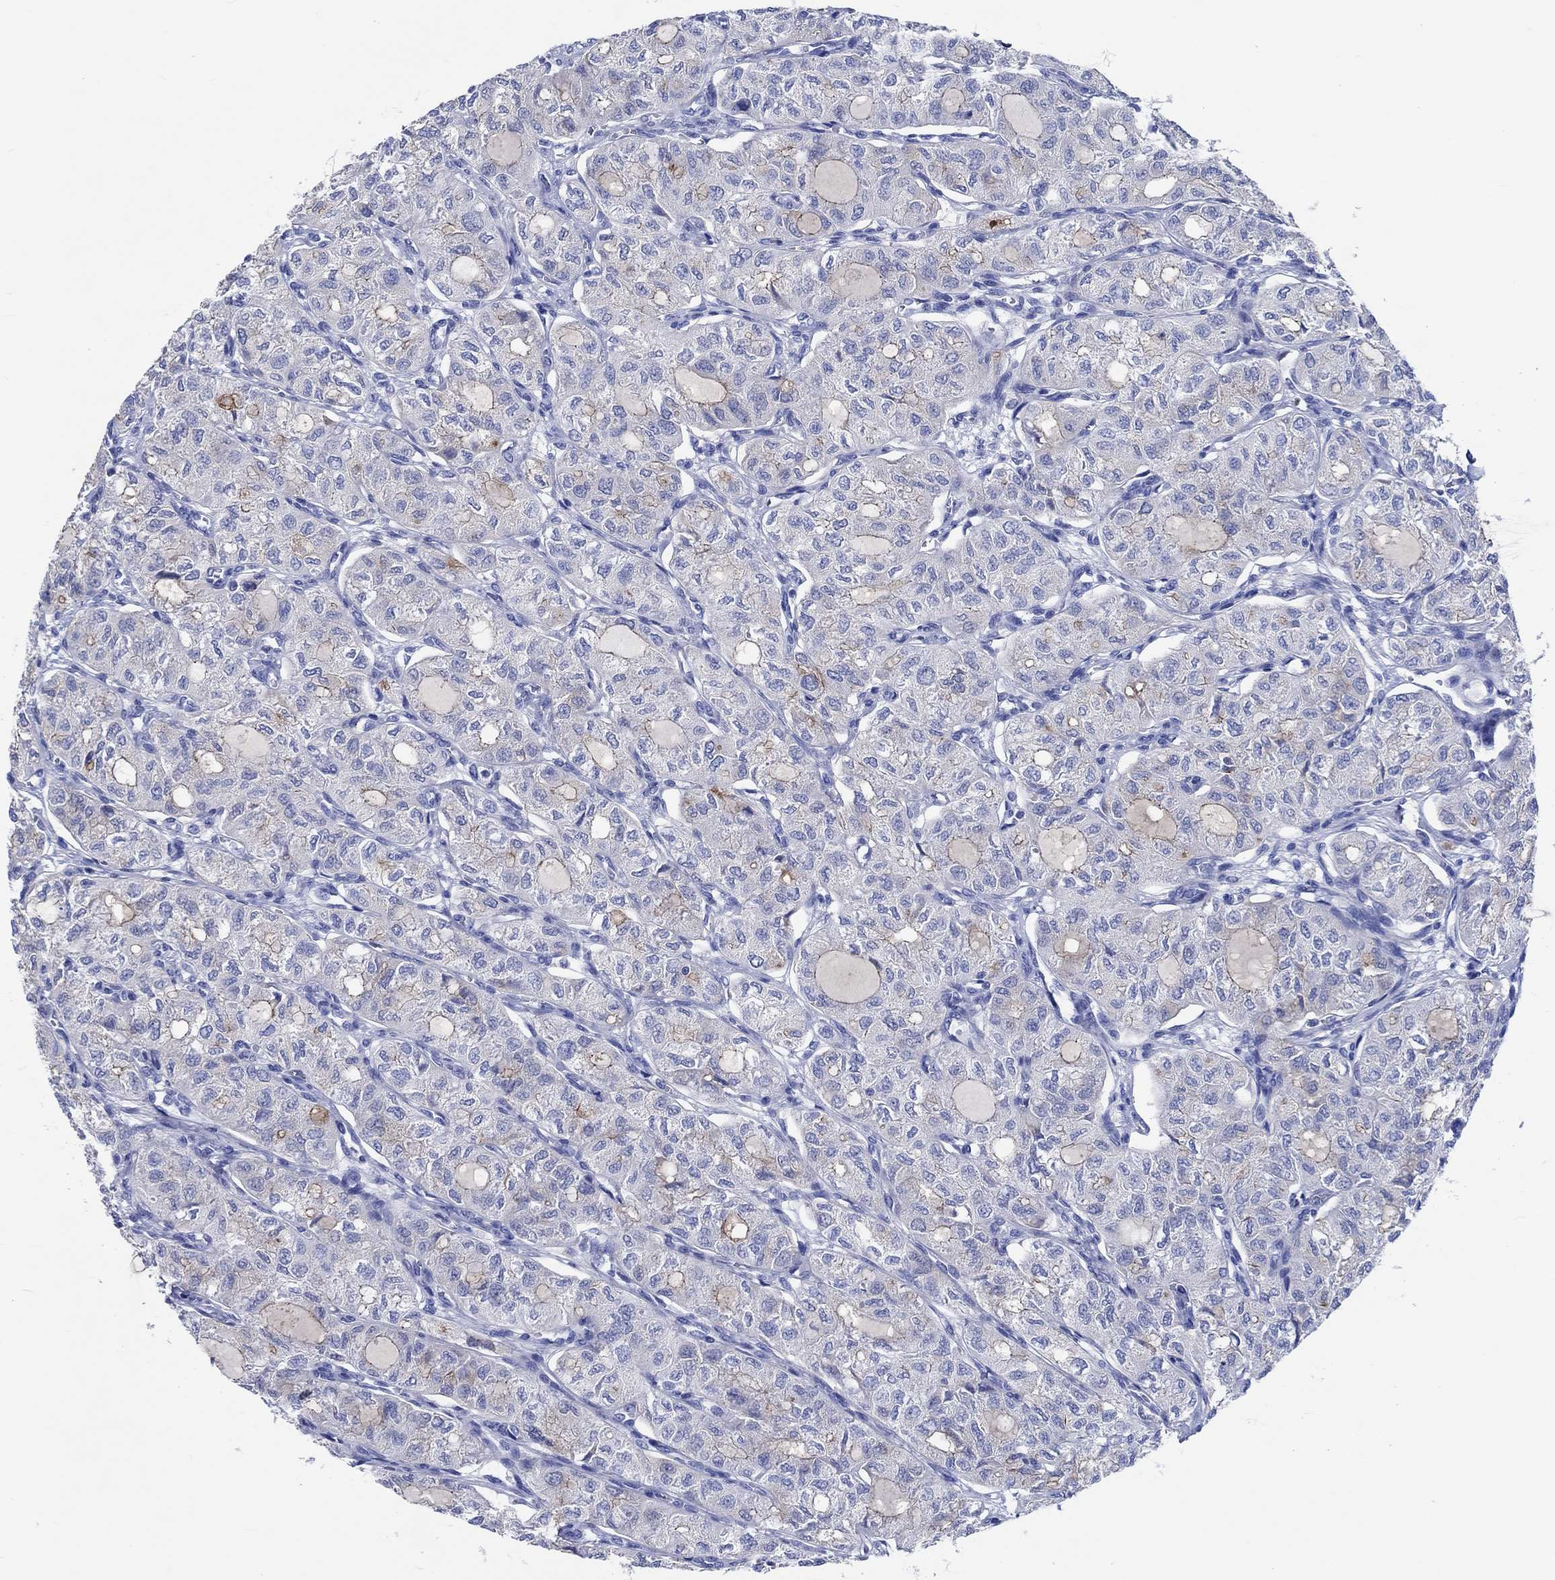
{"staining": {"intensity": "moderate", "quantity": "<25%", "location": "cytoplasmic/membranous"}, "tissue": "thyroid cancer", "cell_type": "Tumor cells", "image_type": "cancer", "snomed": [{"axis": "morphology", "description": "Follicular adenoma carcinoma, NOS"}, {"axis": "topography", "description": "Thyroid gland"}], "caption": "There is low levels of moderate cytoplasmic/membranous positivity in tumor cells of thyroid follicular adenoma carcinoma, as demonstrated by immunohistochemical staining (brown color).", "gene": "SHISA4", "patient": {"sex": "male", "age": 75}}